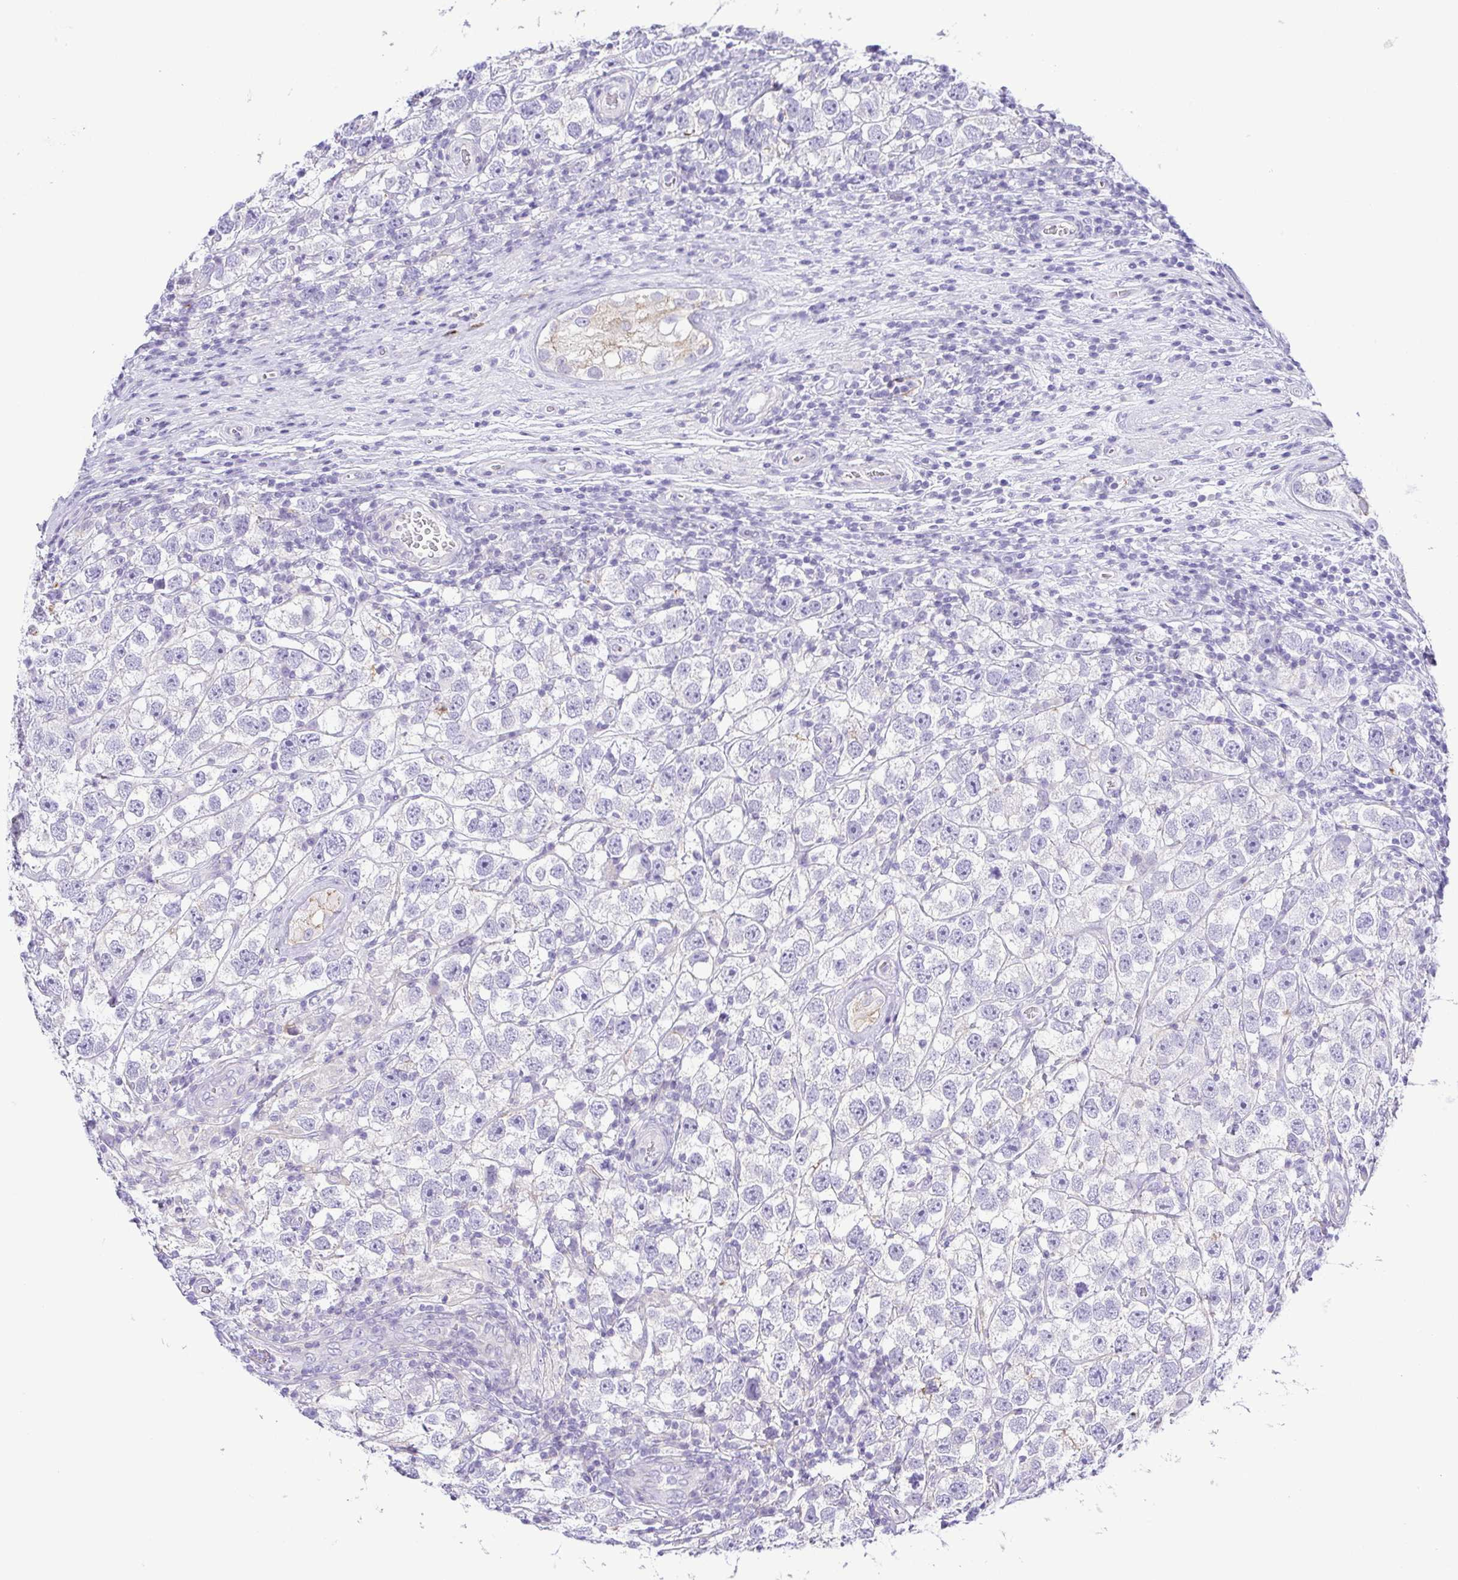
{"staining": {"intensity": "negative", "quantity": "none", "location": "none"}, "tissue": "testis cancer", "cell_type": "Tumor cells", "image_type": "cancer", "snomed": [{"axis": "morphology", "description": "Seminoma, NOS"}, {"axis": "topography", "description": "Testis"}], "caption": "This histopathology image is of testis seminoma stained with IHC to label a protein in brown with the nuclei are counter-stained blue. There is no positivity in tumor cells.", "gene": "GPR182", "patient": {"sex": "male", "age": 26}}